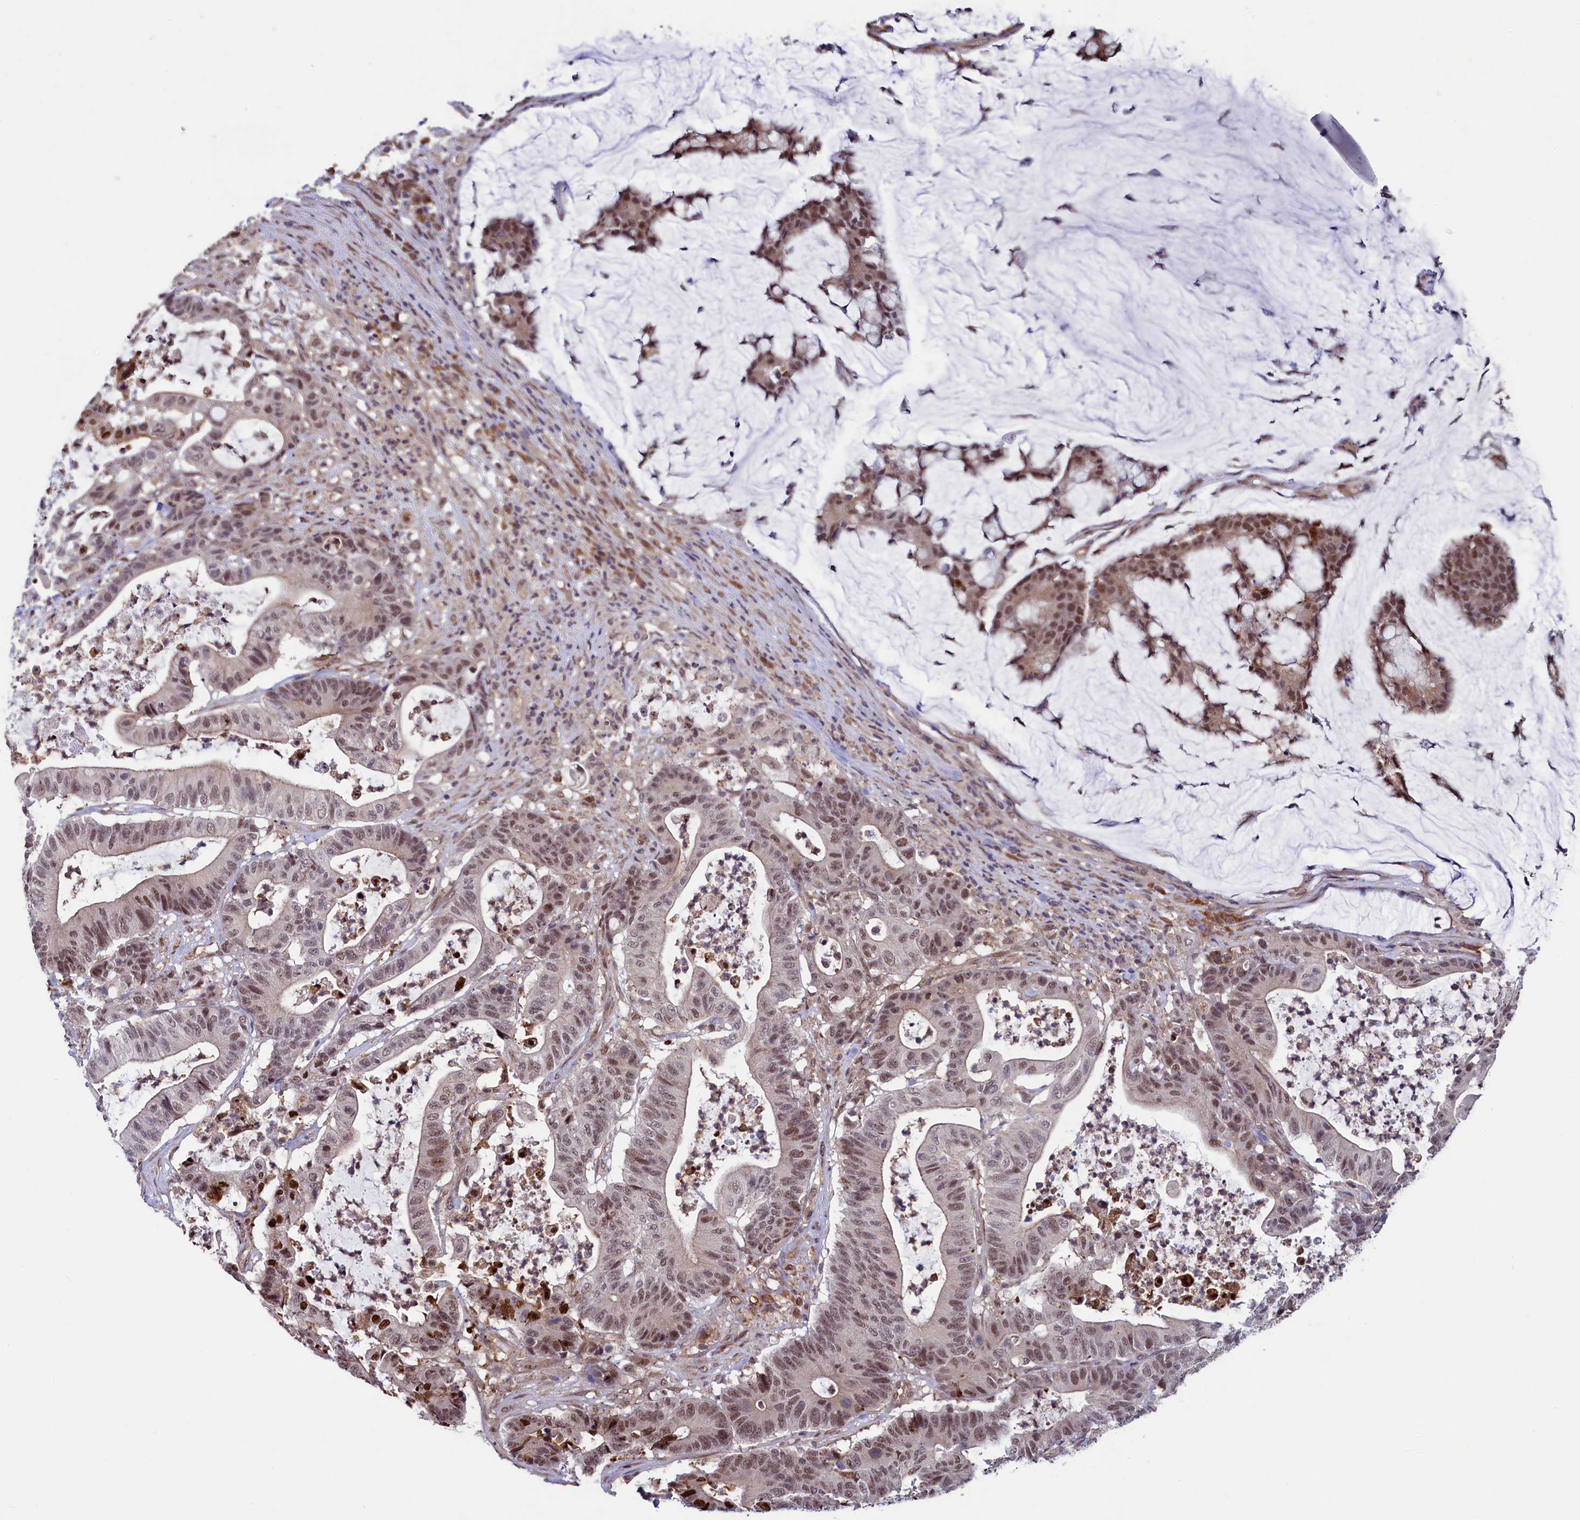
{"staining": {"intensity": "moderate", "quantity": ">75%", "location": "nuclear"}, "tissue": "colorectal cancer", "cell_type": "Tumor cells", "image_type": "cancer", "snomed": [{"axis": "morphology", "description": "Adenocarcinoma, NOS"}, {"axis": "topography", "description": "Colon"}], "caption": "This micrograph exhibits immunohistochemistry (IHC) staining of colorectal adenocarcinoma, with medium moderate nuclear staining in approximately >75% of tumor cells.", "gene": "LEO1", "patient": {"sex": "female", "age": 84}}